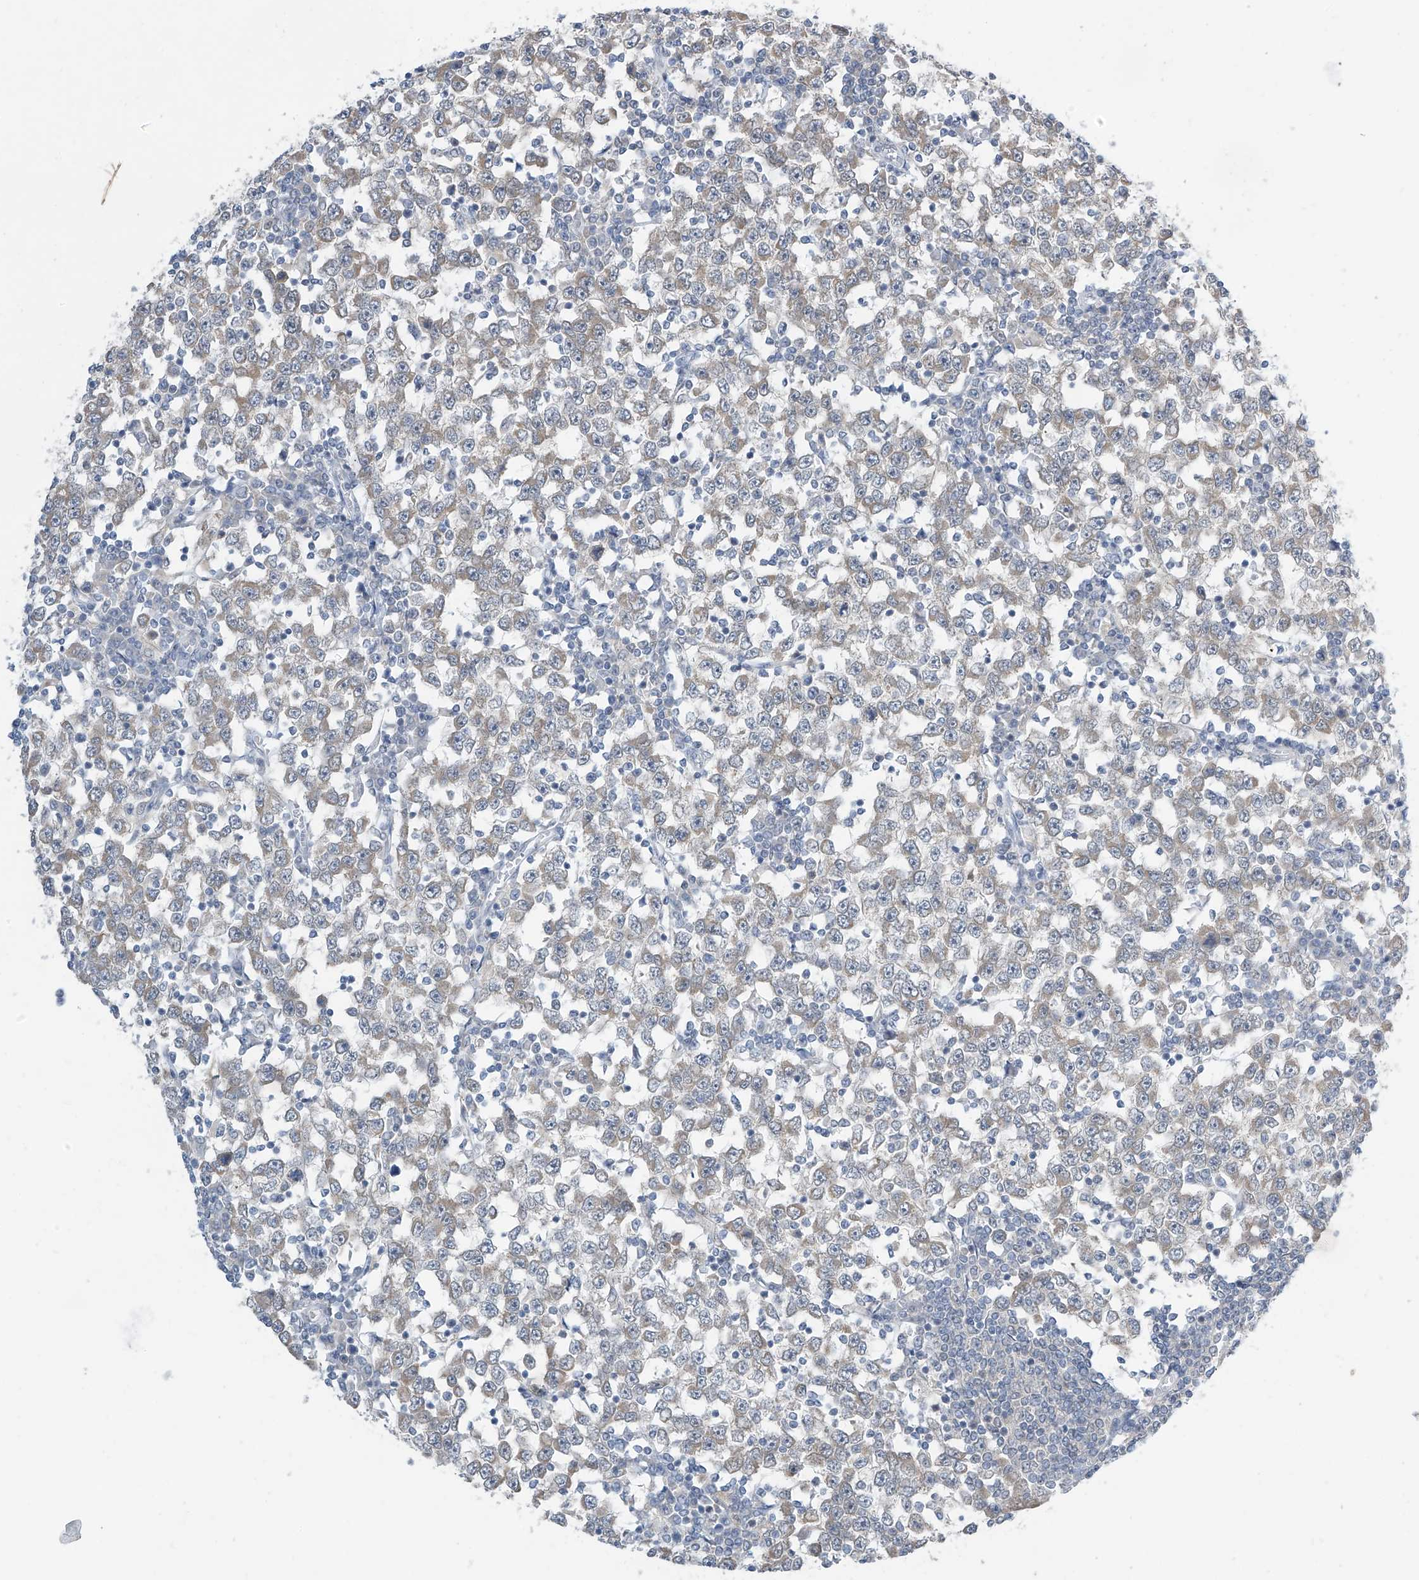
{"staining": {"intensity": "weak", "quantity": "<25%", "location": "cytoplasmic/membranous"}, "tissue": "testis cancer", "cell_type": "Tumor cells", "image_type": "cancer", "snomed": [{"axis": "morphology", "description": "Seminoma, NOS"}, {"axis": "topography", "description": "Testis"}], "caption": "Tumor cells are negative for protein expression in human testis seminoma.", "gene": "APLF", "patient": {"sex": "male", "age": 65}}